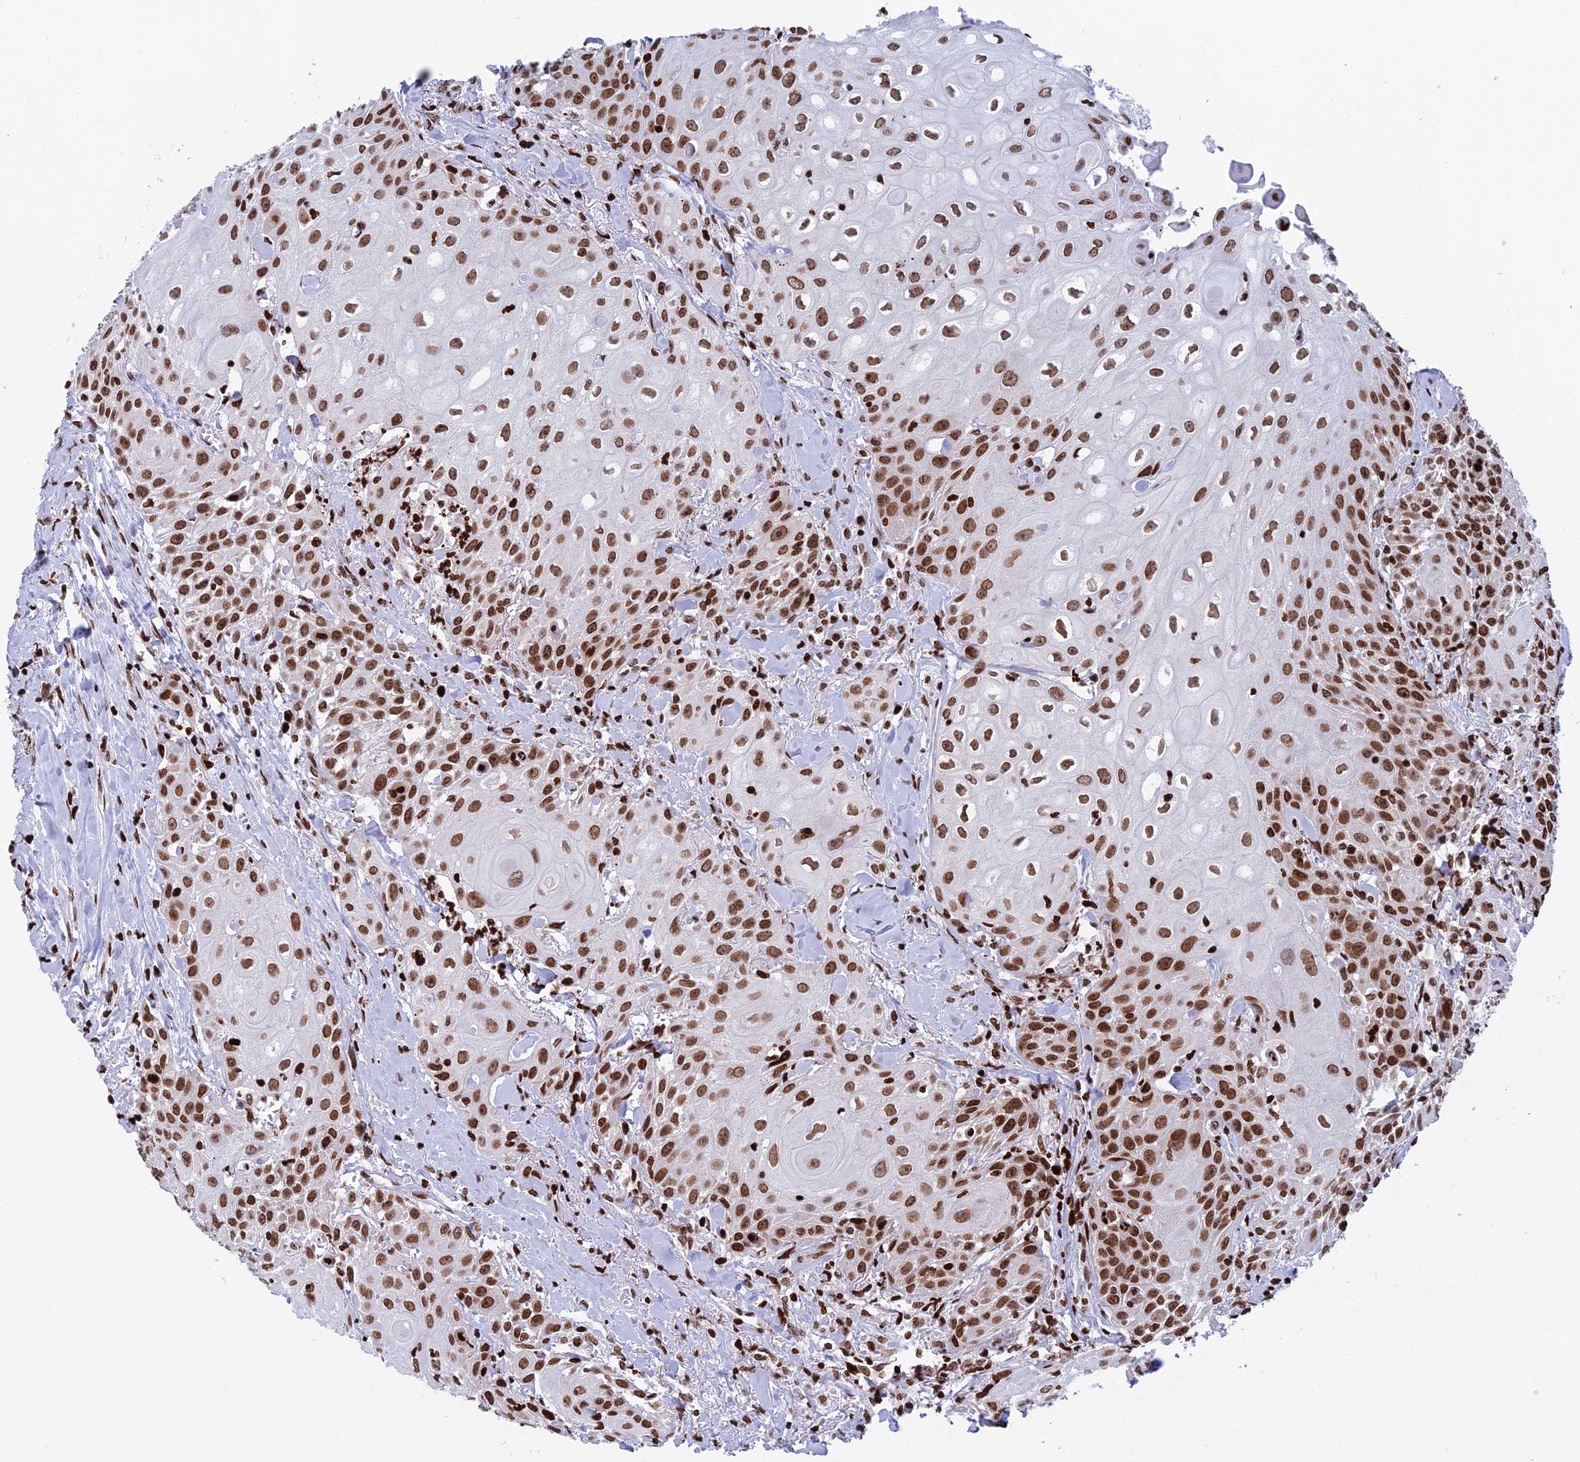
{"staining": {"intensity": "moderate", "quantity": ">75%", "location": "nuclear"}, "tissue": "head and neck cancer", "cell_type": "Tumor cells", "image_type": "cancer", "snomed": [{"axis": "morphology", "description": "Squamous cell carcinoma, NOS"}, {"axis": "topography", "description": "Oral tissue"}, {"axis": "topography", "description": "Head-Neck"}], "caption": "Immunohistochemical staining of human head and neck cancer reveals medium levels of moderate nuclear protein staining in about >75% of tumor cells. (DAB IHC with brightfield microscopy, high magnification).", "gene": "RPAP1", "patient": {"sex": "female", "age": 82}}